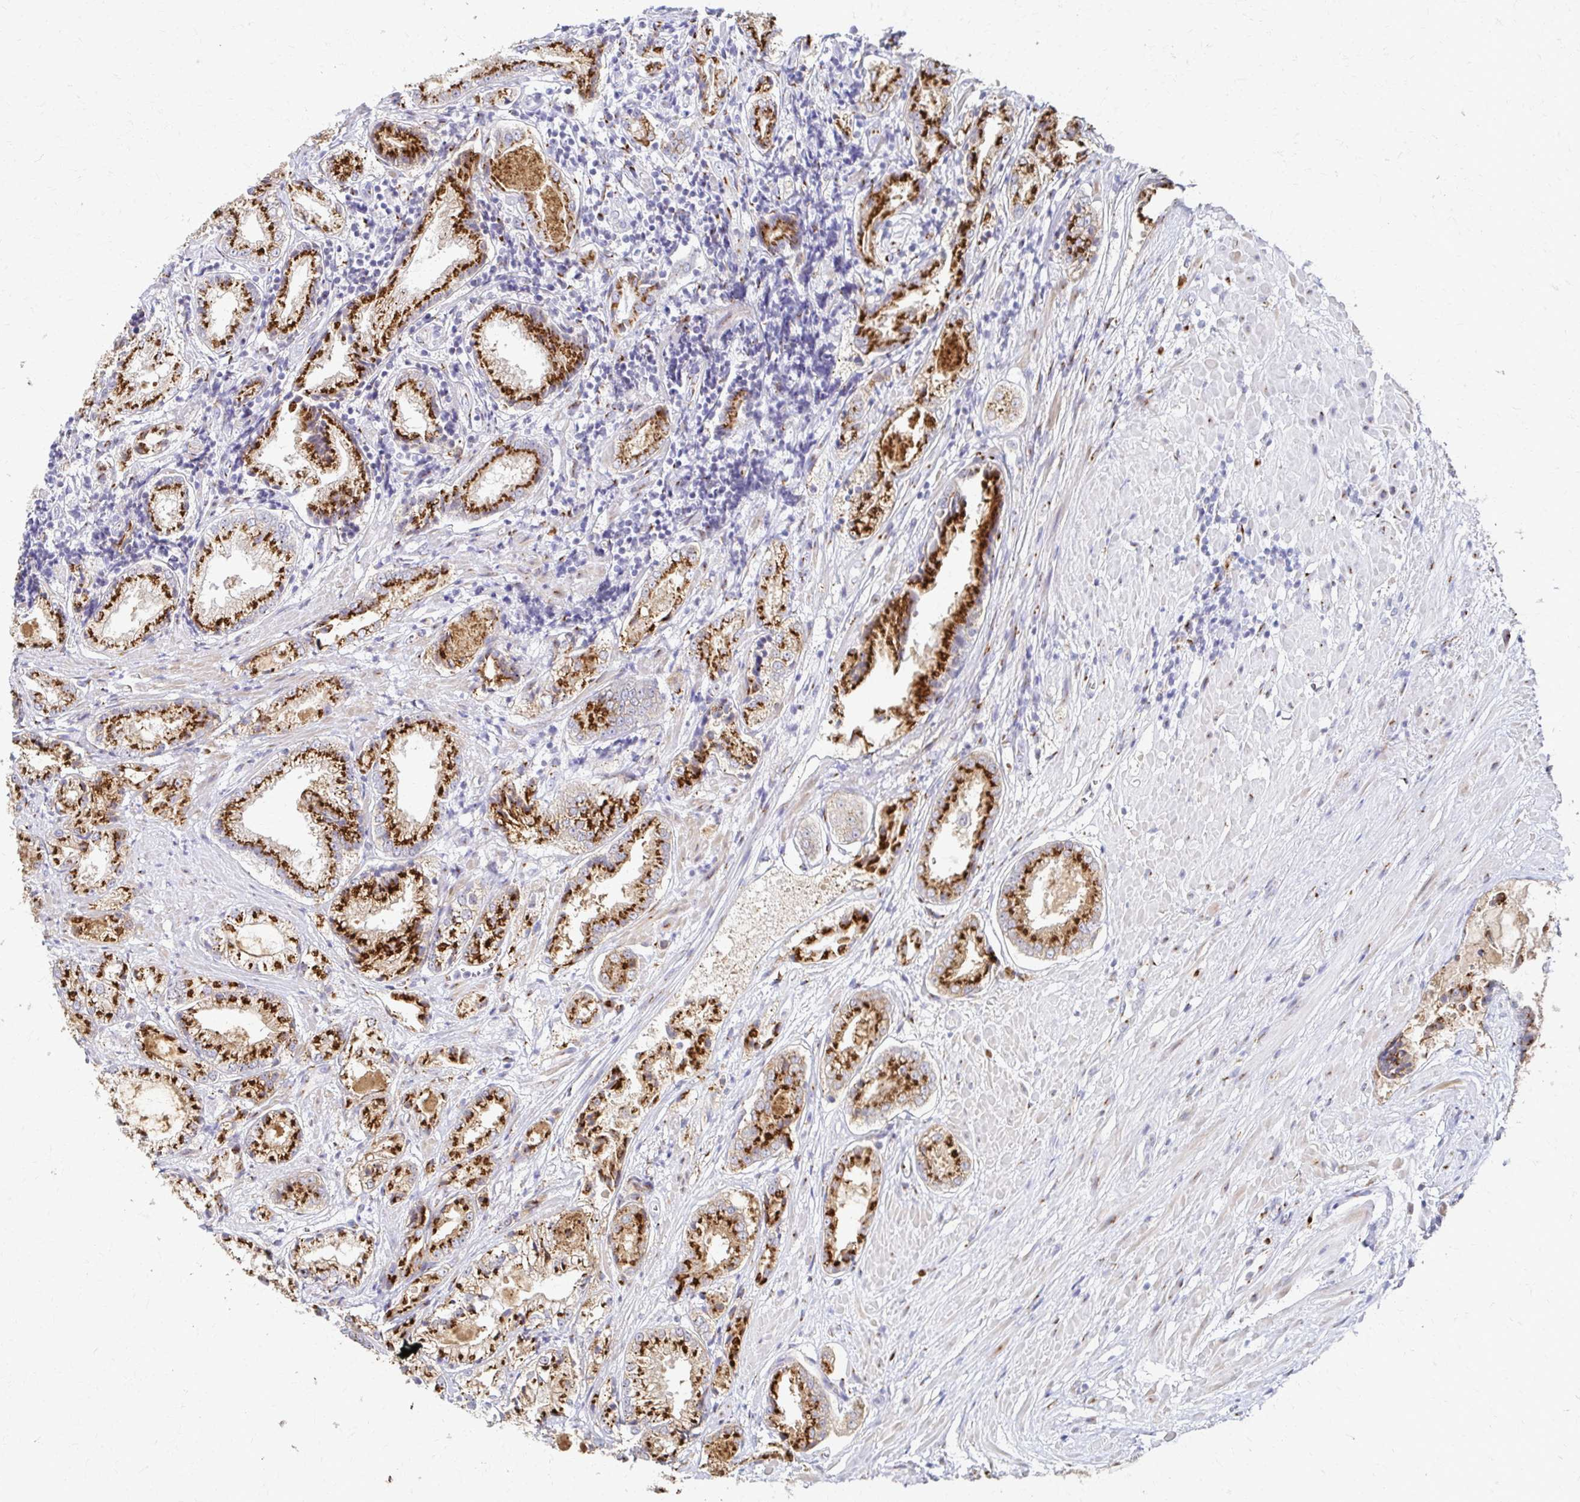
{"staining": {"intensity": "strong", "quantity": ">75%", "location": "cytoplasmic/membranous"}, "tissue": "prostate cancer", "cell_type": "Tumor cells", "image_type": "cancer", "snomed": [{"axis": "morphology", "description": "Adenocarcinoma, High grade"}, {"axis": "topography", "description": "Prostate"}], "caption": "A high-resolution photomicrograph shows IHC staining of prostate cancer, which demonstrates strong cytoplasmic/membranous staining in about >75% of tumor cells.", "gene": "TM9SF1", "patient": {"sex": "male", "age": 61}}